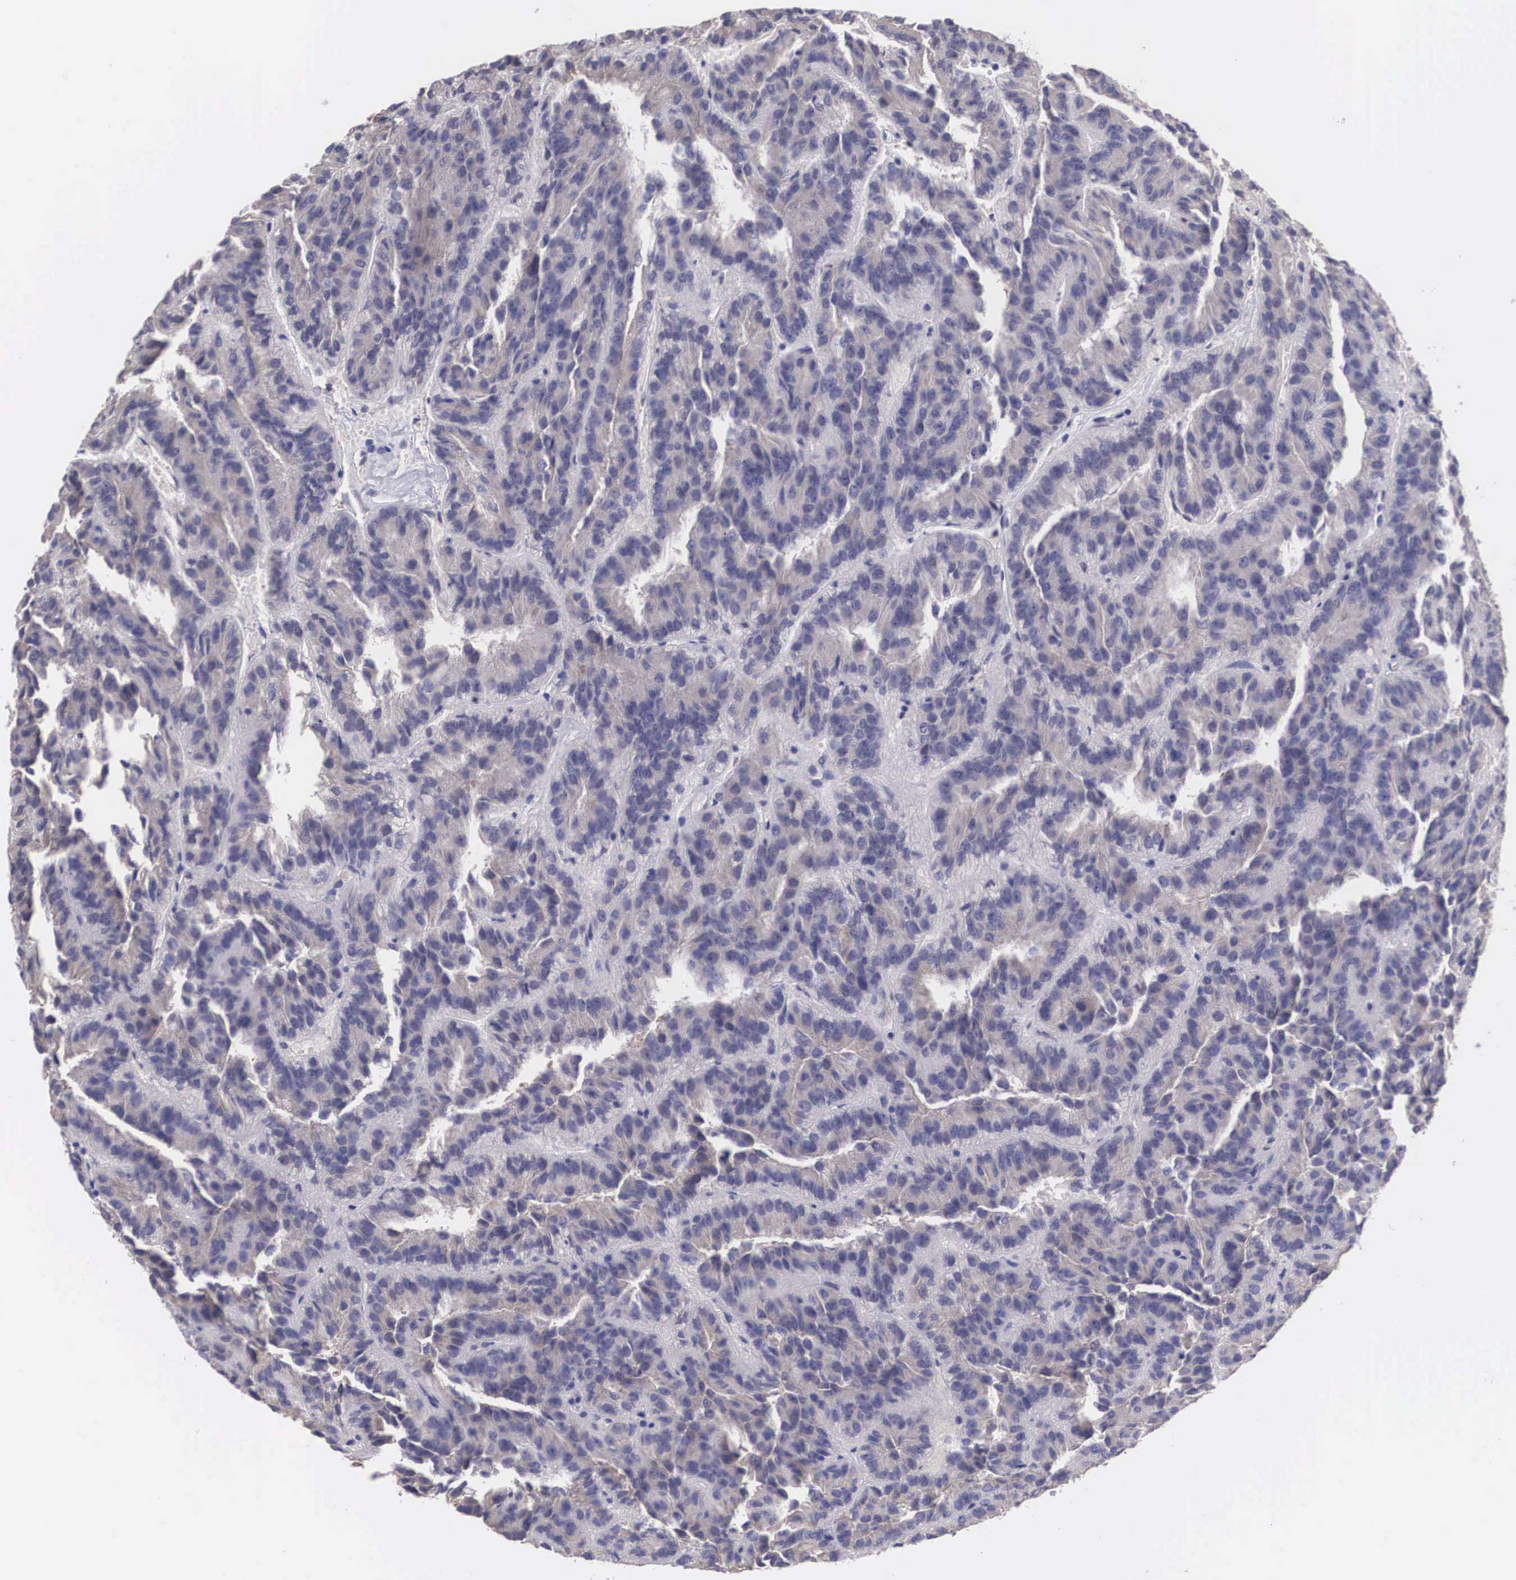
{"staining": {"intensity": "negative", "quantity": "none", "location": "none"}, "tissue": "renal cancer", "cell_type": "Tumor cells", "image_type": "cancer", "snomed": [{"axis": "morphology", "description": "Adenocarcinoma, NOS"}, {"axis": "topography", "description": "Kidney"}], "caption": "The IHC histopathology image has no significant expression in tumor cells of renal cancer tissue.", "gene": "OTX2", "patient": {"sex": "male", "age": 46}}